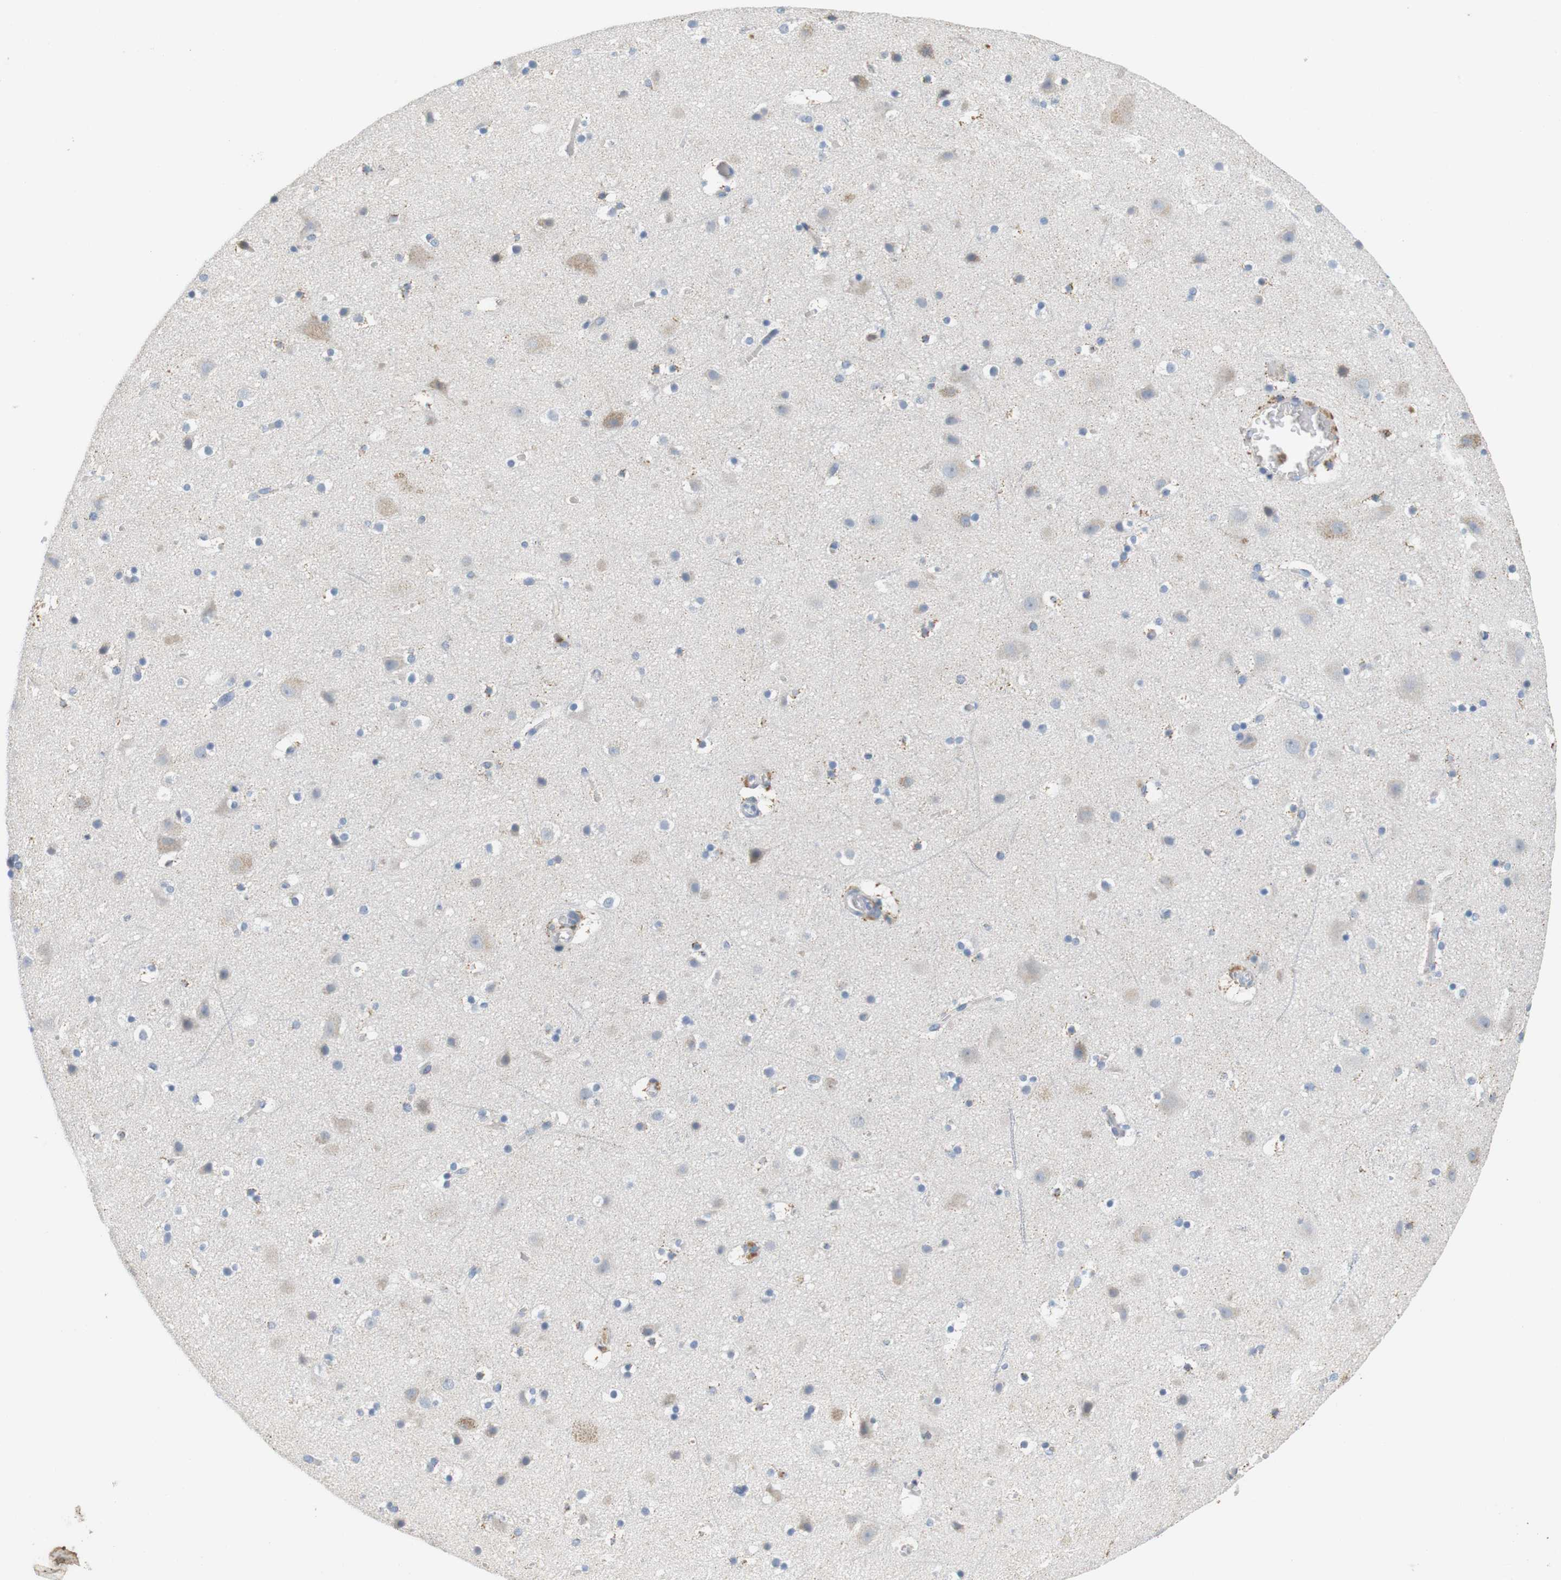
{"staining": {"intensity": "negative", "quantity": "none", "location": "none"}, "tissue": "cerebral cortex", "cell_type": "Endothelial cells", "image_type": "normal", "snomed": [{"axis": "morphology", "description": "Normal tissue, NOS"}, {"axis": "topography", "description": "Cerebral cortex"}], "caption": "This is an immunohistochemistry micrograph of normal cerebral cortex. There is no staining in endothelial cells.", "gene": "CD300E", "patient": {"sex": "male", "age": 45}}